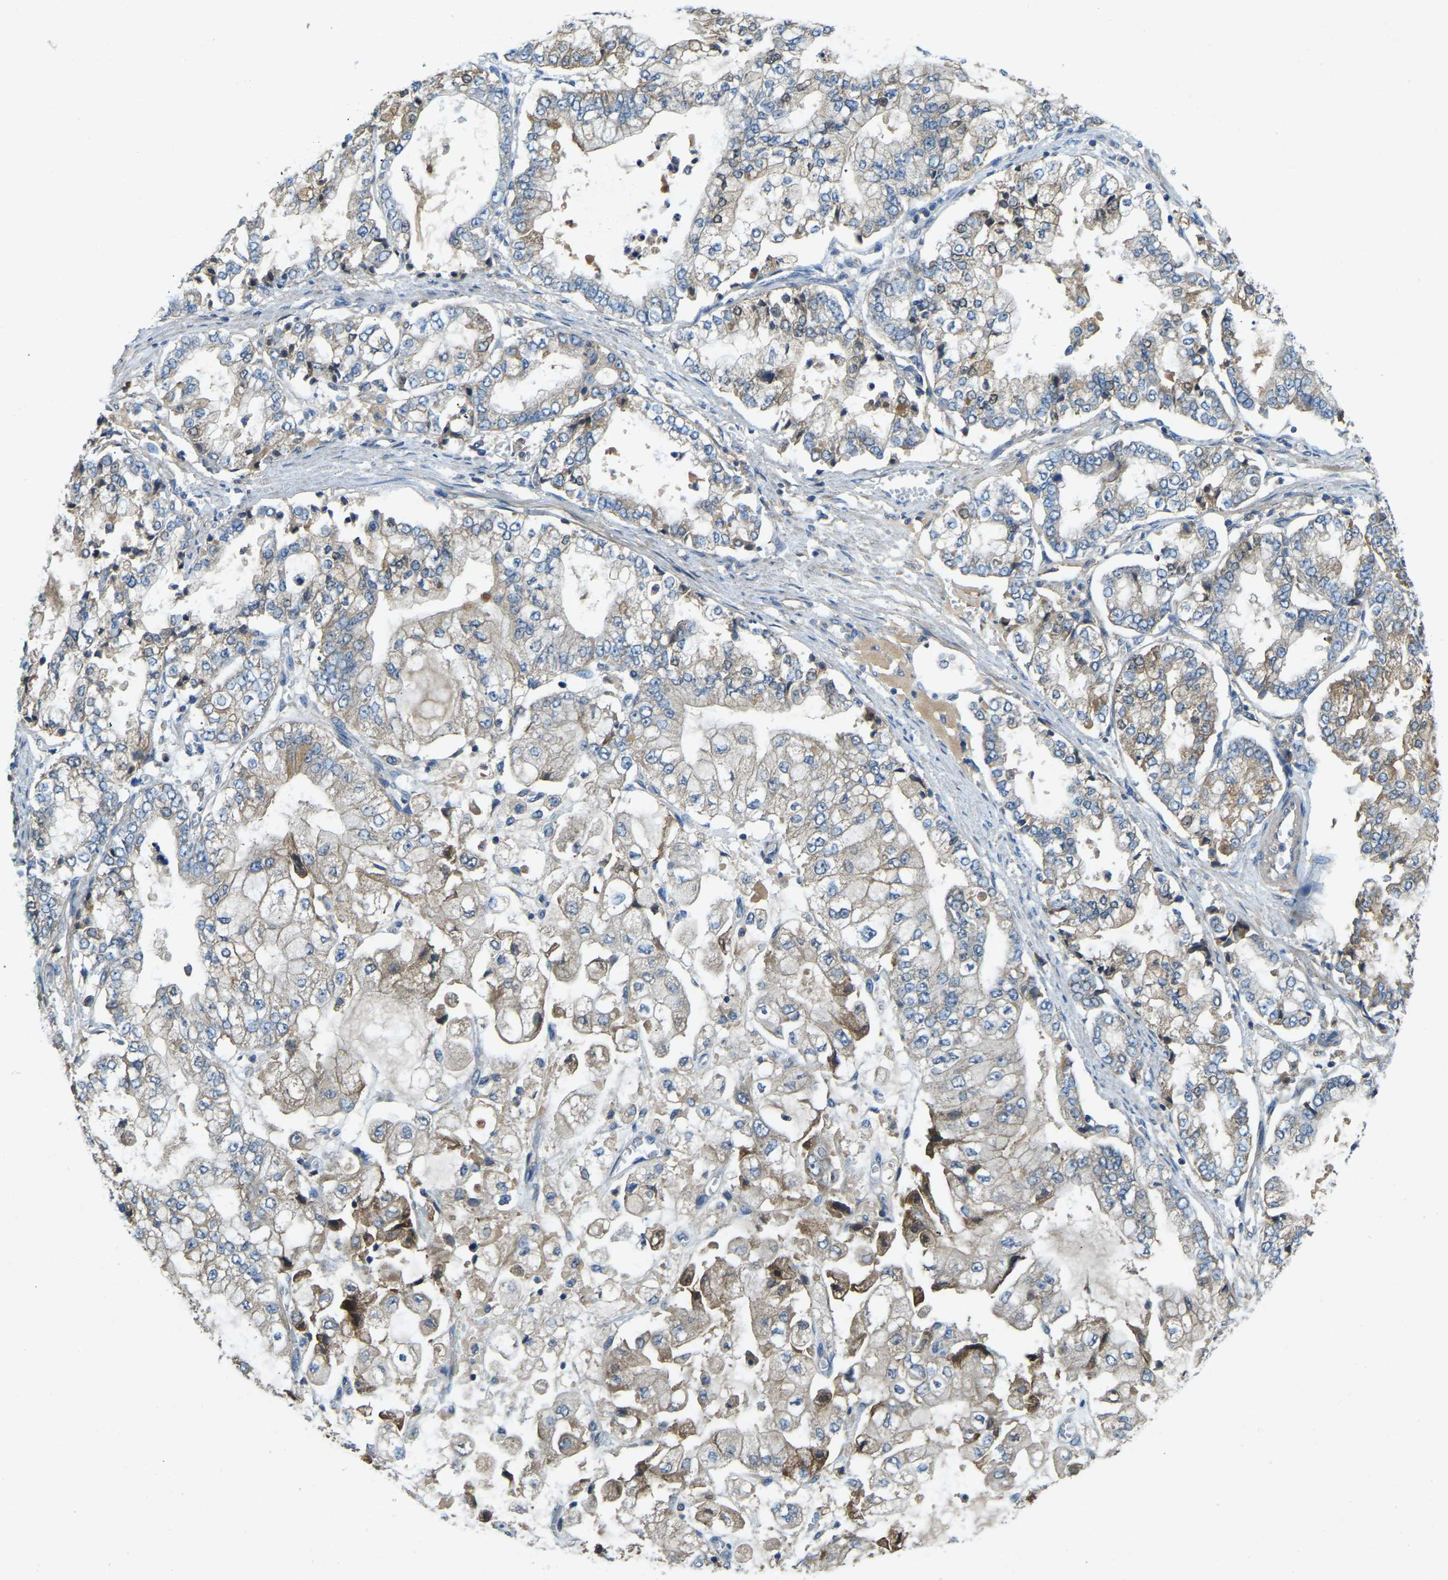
{"staining": {"intensity": "weak", "quantity": "25%-75%", "location": "cytoplasmic/membranous"}, "tissue": "stomach cancer", "cell_type": "Tumor cells", "image_type": "cancer", "snomed": [{"axis": "morphology", "description": "Adenocarcinoma, NOS"}, {"axis": "topography", "description": "Stomach"}], "caption": "Tumor cells demonstrate low levels of weak cytoplasmic/membranous staining in approximately 25%-75% of cells in human stomach cancer. (Brightfield microscopy of DAB IHC at high magnification).", "gene": "ATP8B1", "patient": {"sex": "male", "age": 76}}